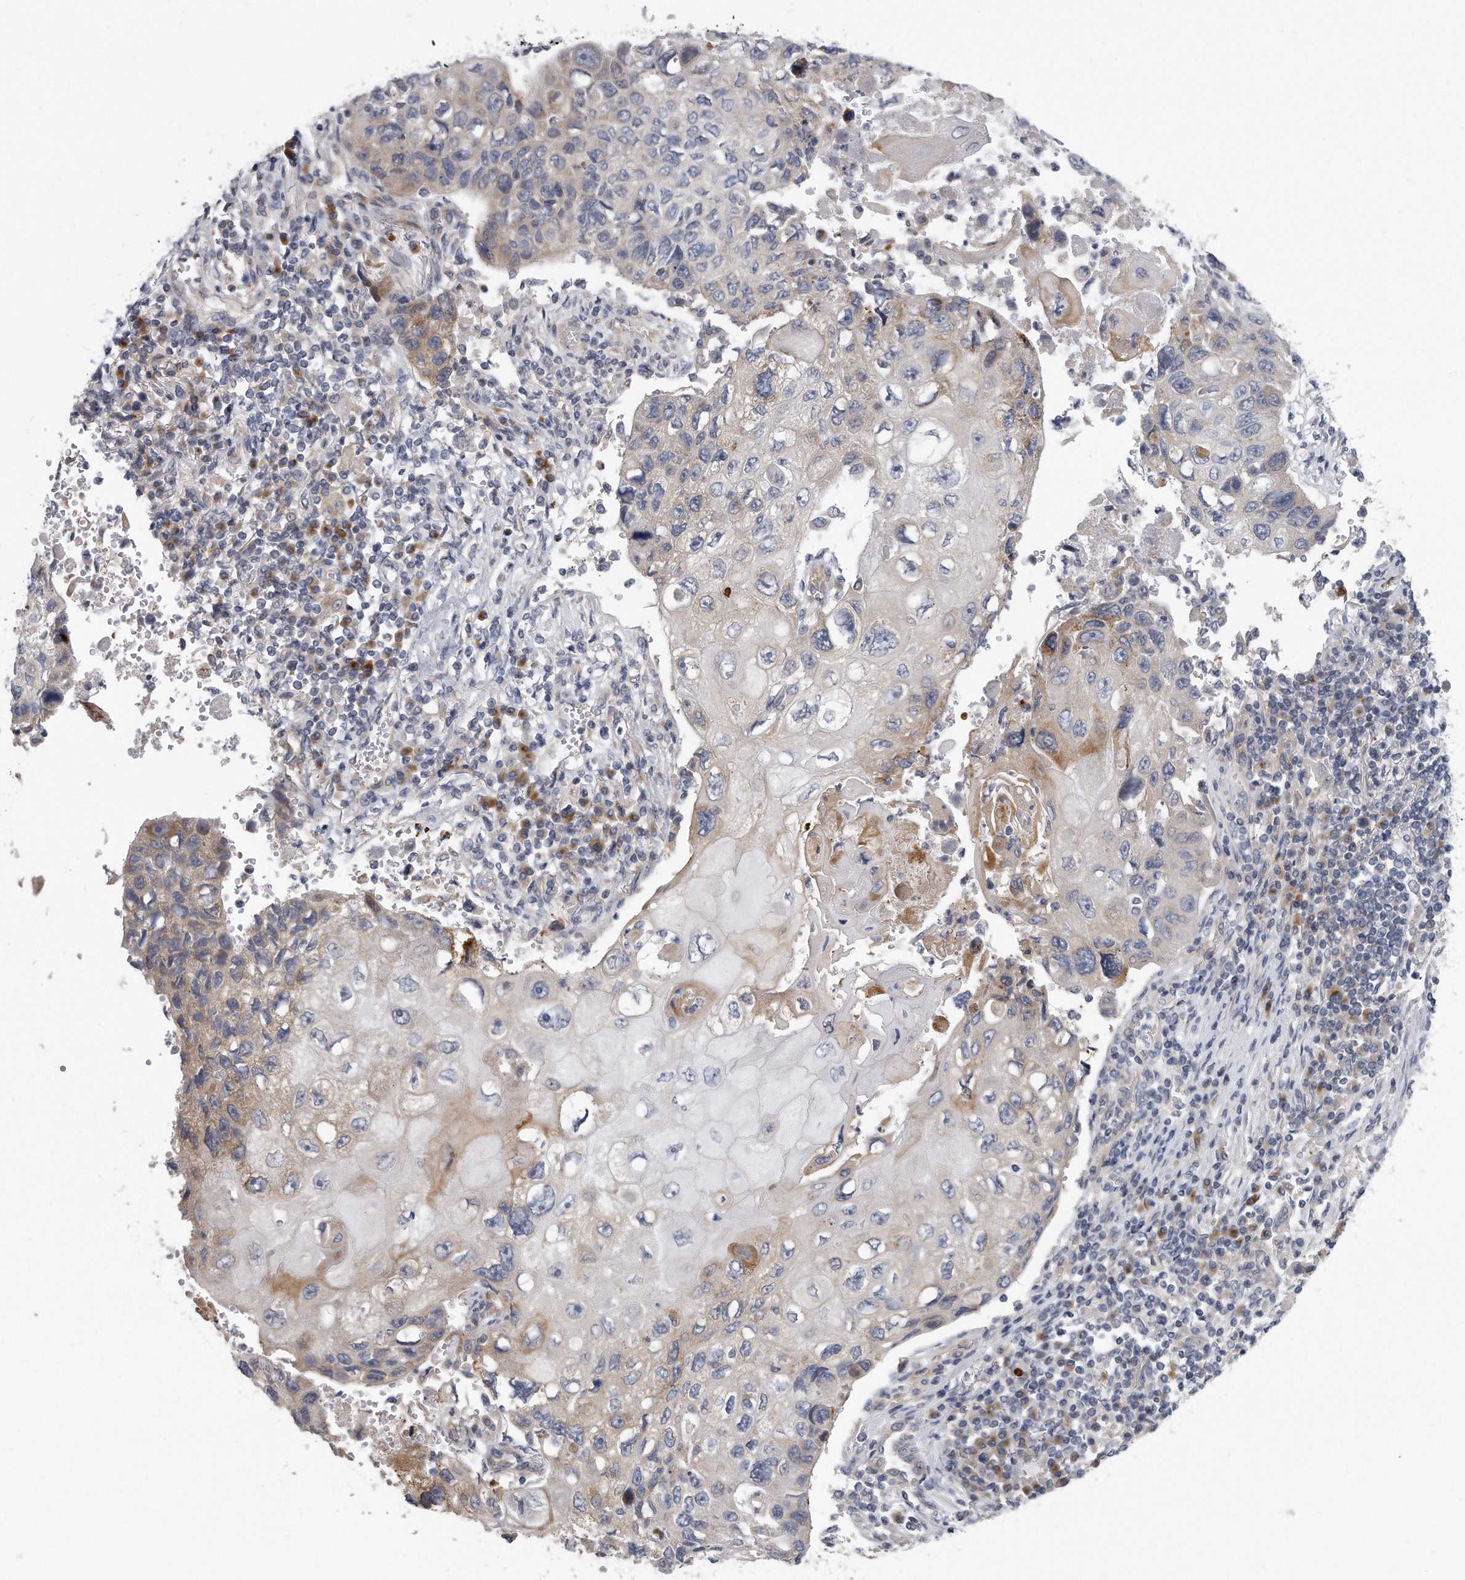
{"staining": {"intensity": "weak", "quantity": "<25%", "location": "cytoplasmic/membranous"}, "tissue": "lung cancer", "cell_type": "Tumor cells", "image_type": "cancer", "snomed": [{"axis": "morphology", "description": "Squamous cell carcinoma, NOS"}, {"axis": "topography", "description": "Lung"}], "caption": "This histopathology image is of lung cancer (squamous cell carcinoma) stained with immunohistochemistry to label a protein in brown with the nuclei are counter-stained blue. There is no staining in tumor cells.", "gene": "PLEKHA6", "patient": {"sex": "male", "age": 61}}